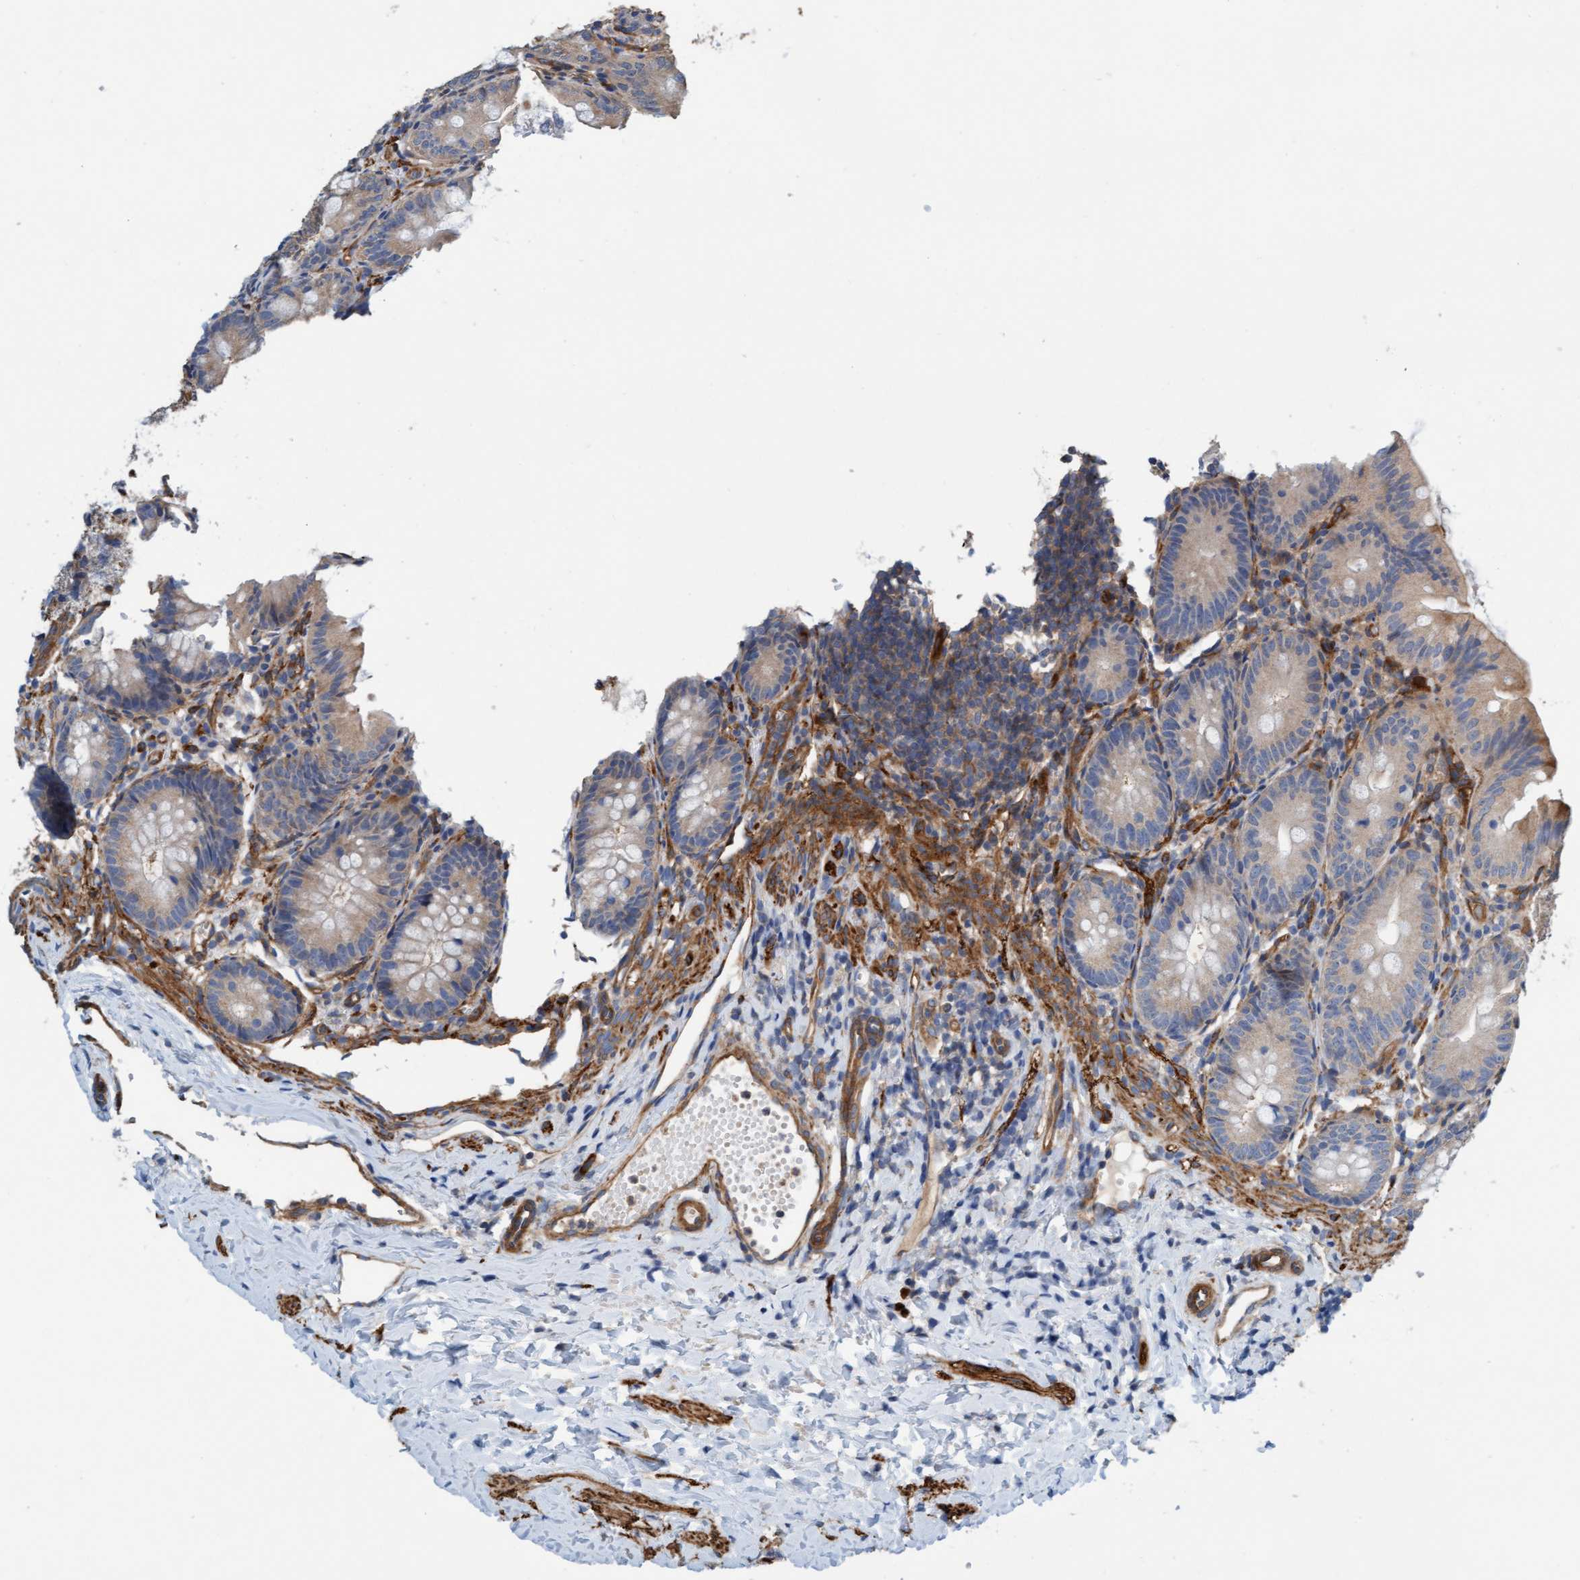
{"staining": {"intensity": "weak", "quantity": "<25%", "location": "cytoplasmic/membranous"}, "tissue": "appendix", "cell_type": "Glandular cells", "image_type": "normal", "snomed": [{"axis": "morphology", "description": "Normal tissue, NOS"}, {"axis": "topography", "description": "Appendix"}], "caption": "Immunohistochemistry (IHC) of benign human appendix exhibits no staining in glandular cells. (Stains: DAB (3,3'-diaminobenzidine) immunohistochemistry (IHC) with hematoxylin counter stain, Microscopy: brightfield microscopy at high magnification).", "gene": "FMNL3", "patient": {"sex": "male", "age": 1}}